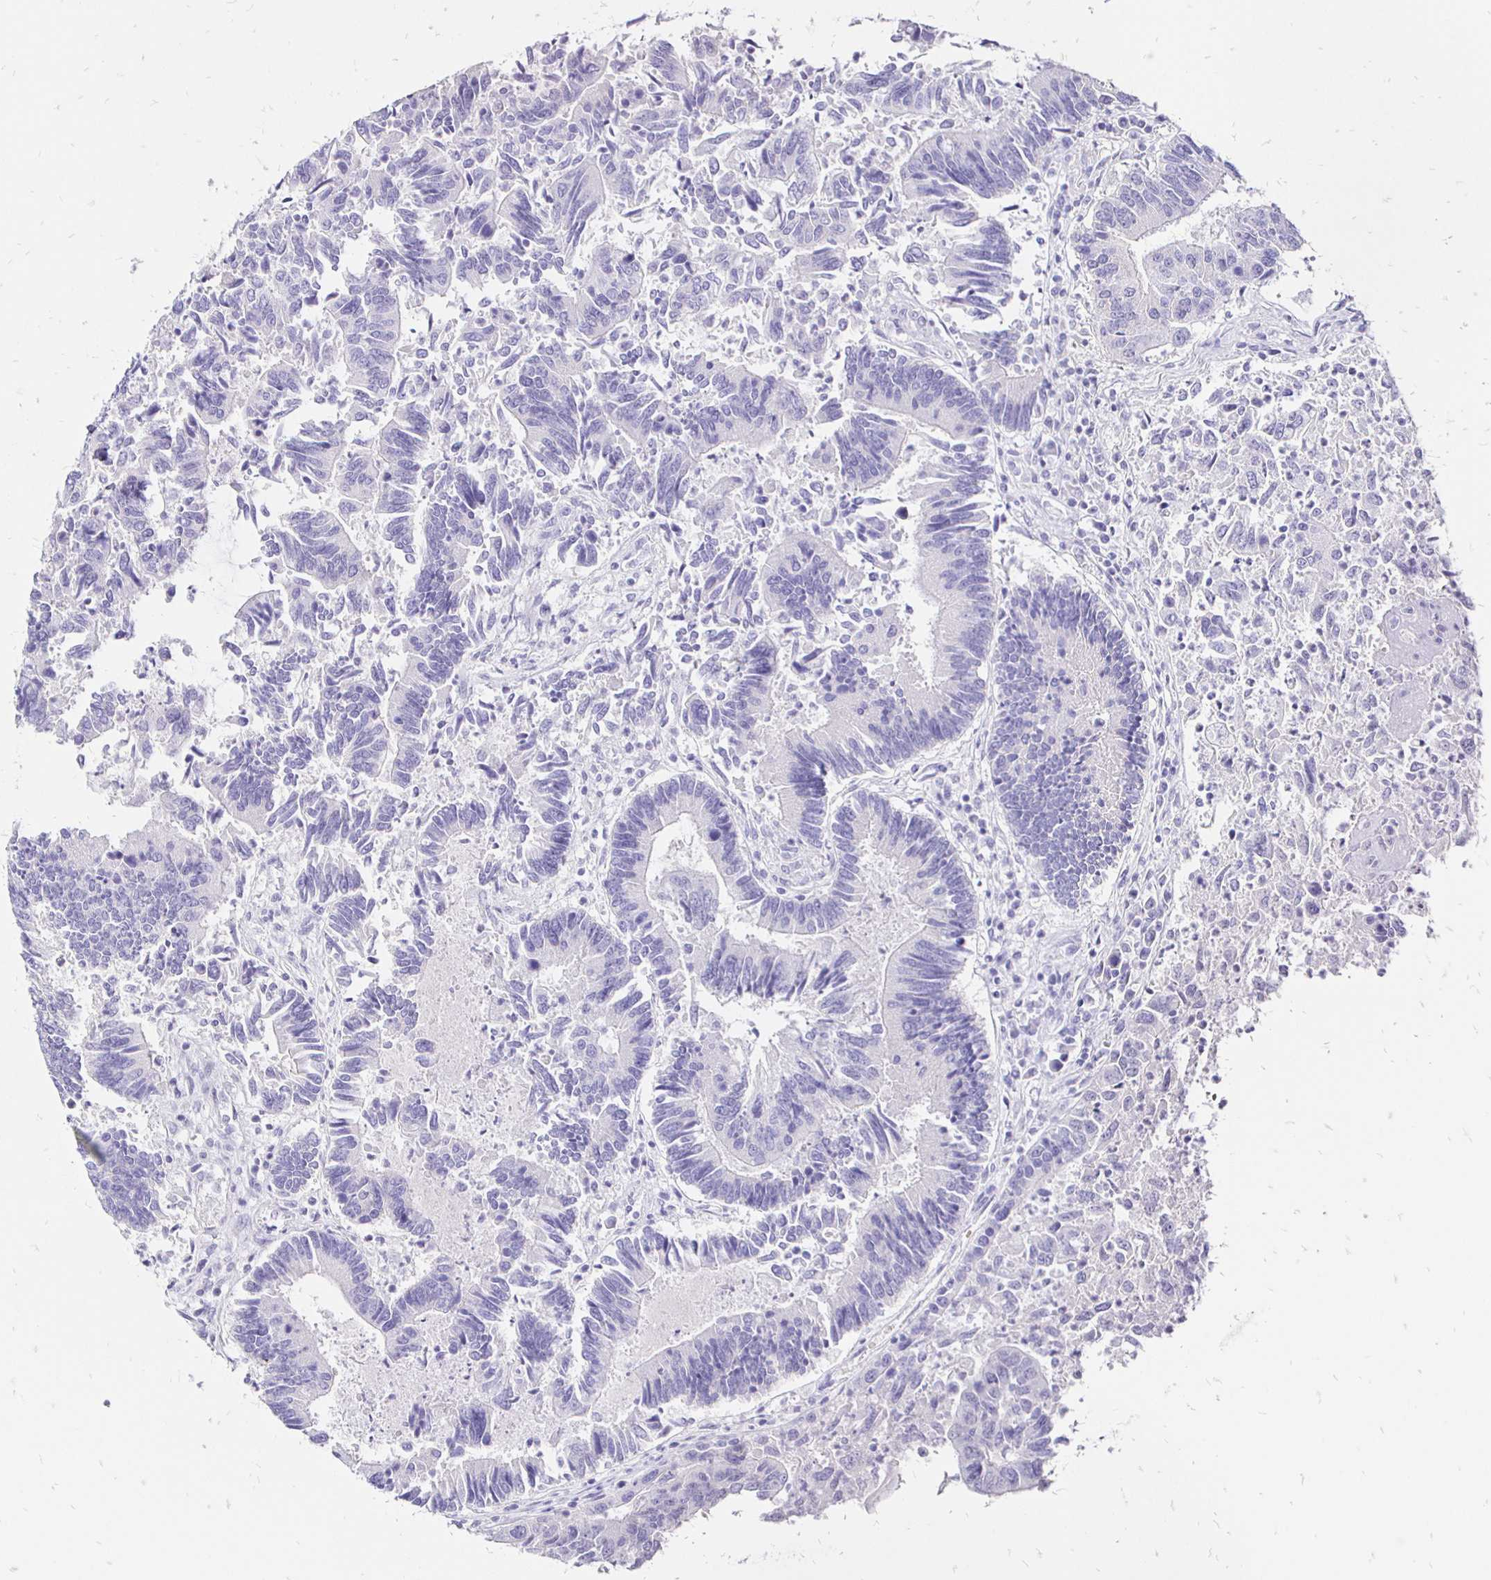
{"staining": {"intensity": "negative", "quantity": "none", "location": "none"}, "tissue": "colorectal cancer", "cell_type": "Tumor cells", "image_type": "cancer", "snomed": [{"axis": "morphology", "description": "Adenocarcinoma, NOS"}, {"axis": "topography", "description": "Colon"}], "caption": "High magnification brightfield microscopy of adenocarcinoma (colorectal) stained with DAB (brown) and counterstained with hematoxylin (blue): tumor cells show no significant positivity.", "gene": "IRGC", "patient": {"sex": "female", "age": 67}}